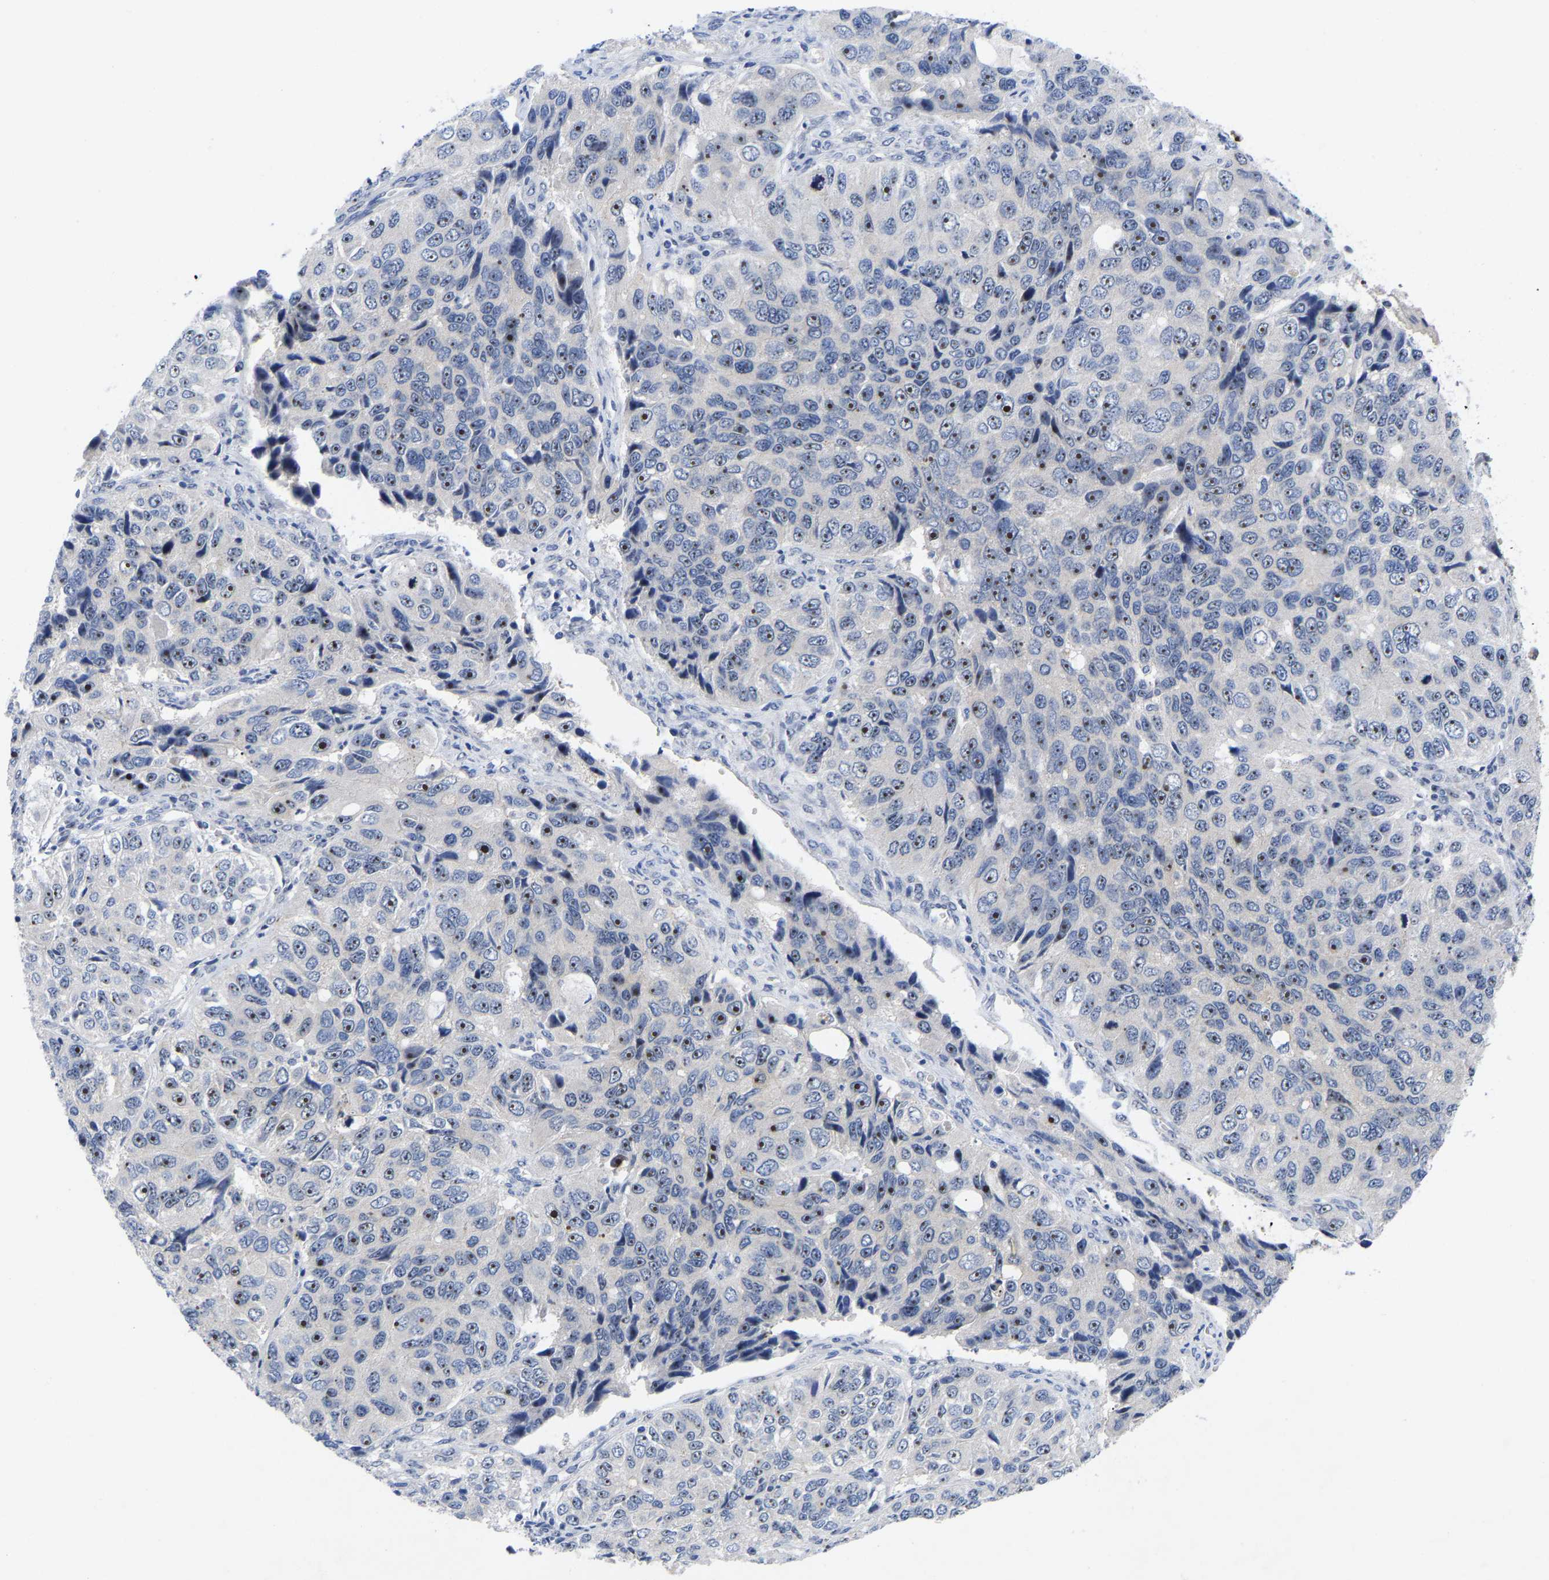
{"staining": {"intensity": "negative", "quantity": "none", "location": "none"}, "tissue": "ovarian cancer", "cell_type": "Tumor cells", "image_type": "cancer", "snomed": [{"axis": "morphology", "description": "Carcinoma, endometroid"}, {"axis": "topography", "description": "Ovary"}], "caption": "Ovarian endometroid carcinoma was stained to show a protein in brown. There is no significant expression in tumor cells.", "gene": "NLE1", "patient": {"sex": "female", "age": 51}}